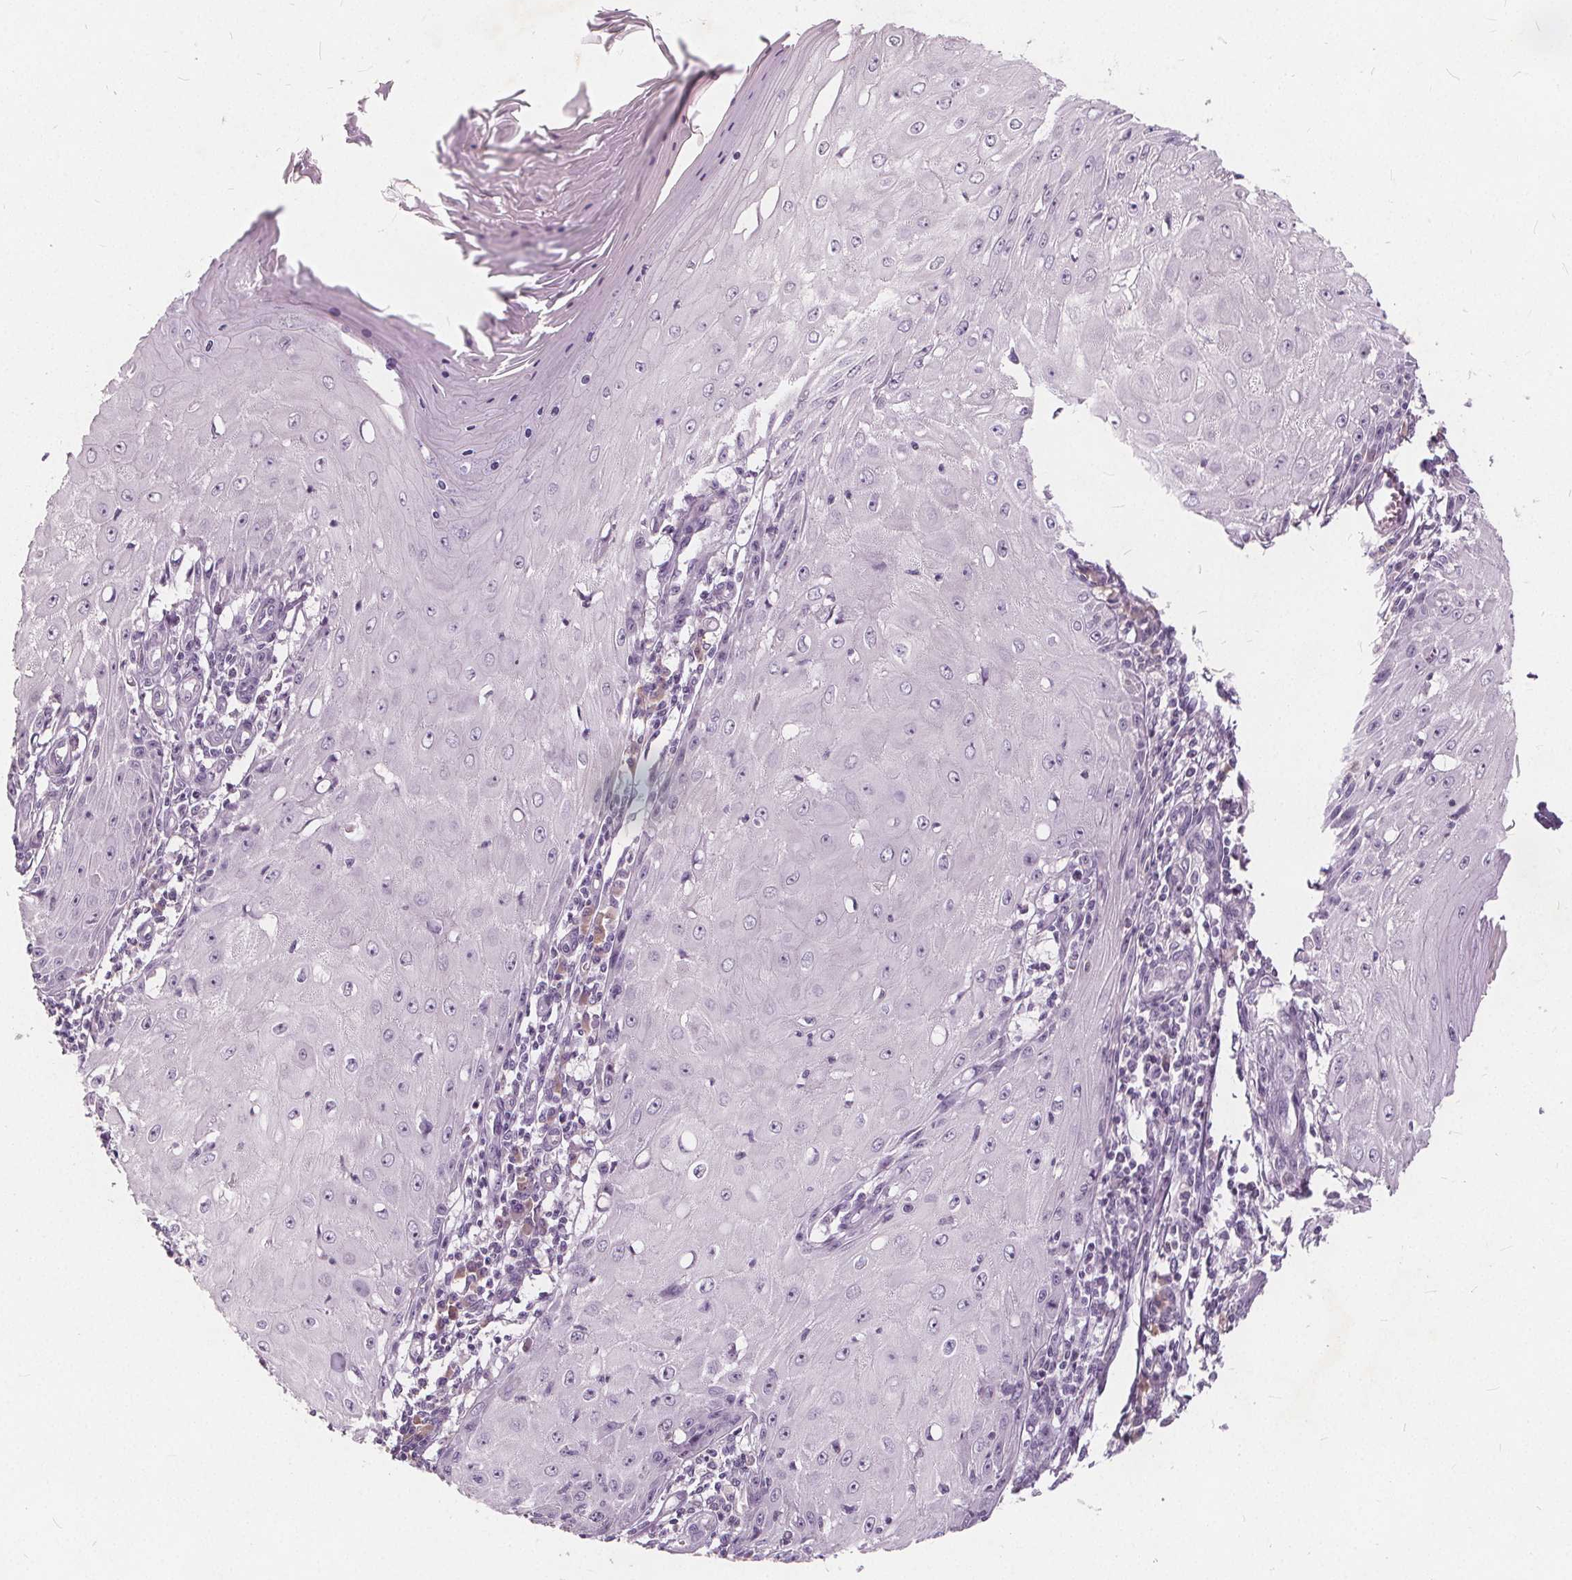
{"staining": {"intensity": "negative", "quantity": "none", "location": "none"}, "tissue": "skin cancer", "cell_type": "Tumor cells", "image_type": "cancer", "snomed": [{"axis": "morphology", "description": "Squamous cell carcinoma, NOS"}, {"axis": "topography", "description": "Skin"}], "caption": "The photomicrograph reveals no staining of tumor cells in skin squamous cell carcinoma.", "gene": "PLA2G2E", "patient": {"sex": "female", "age": 73}}